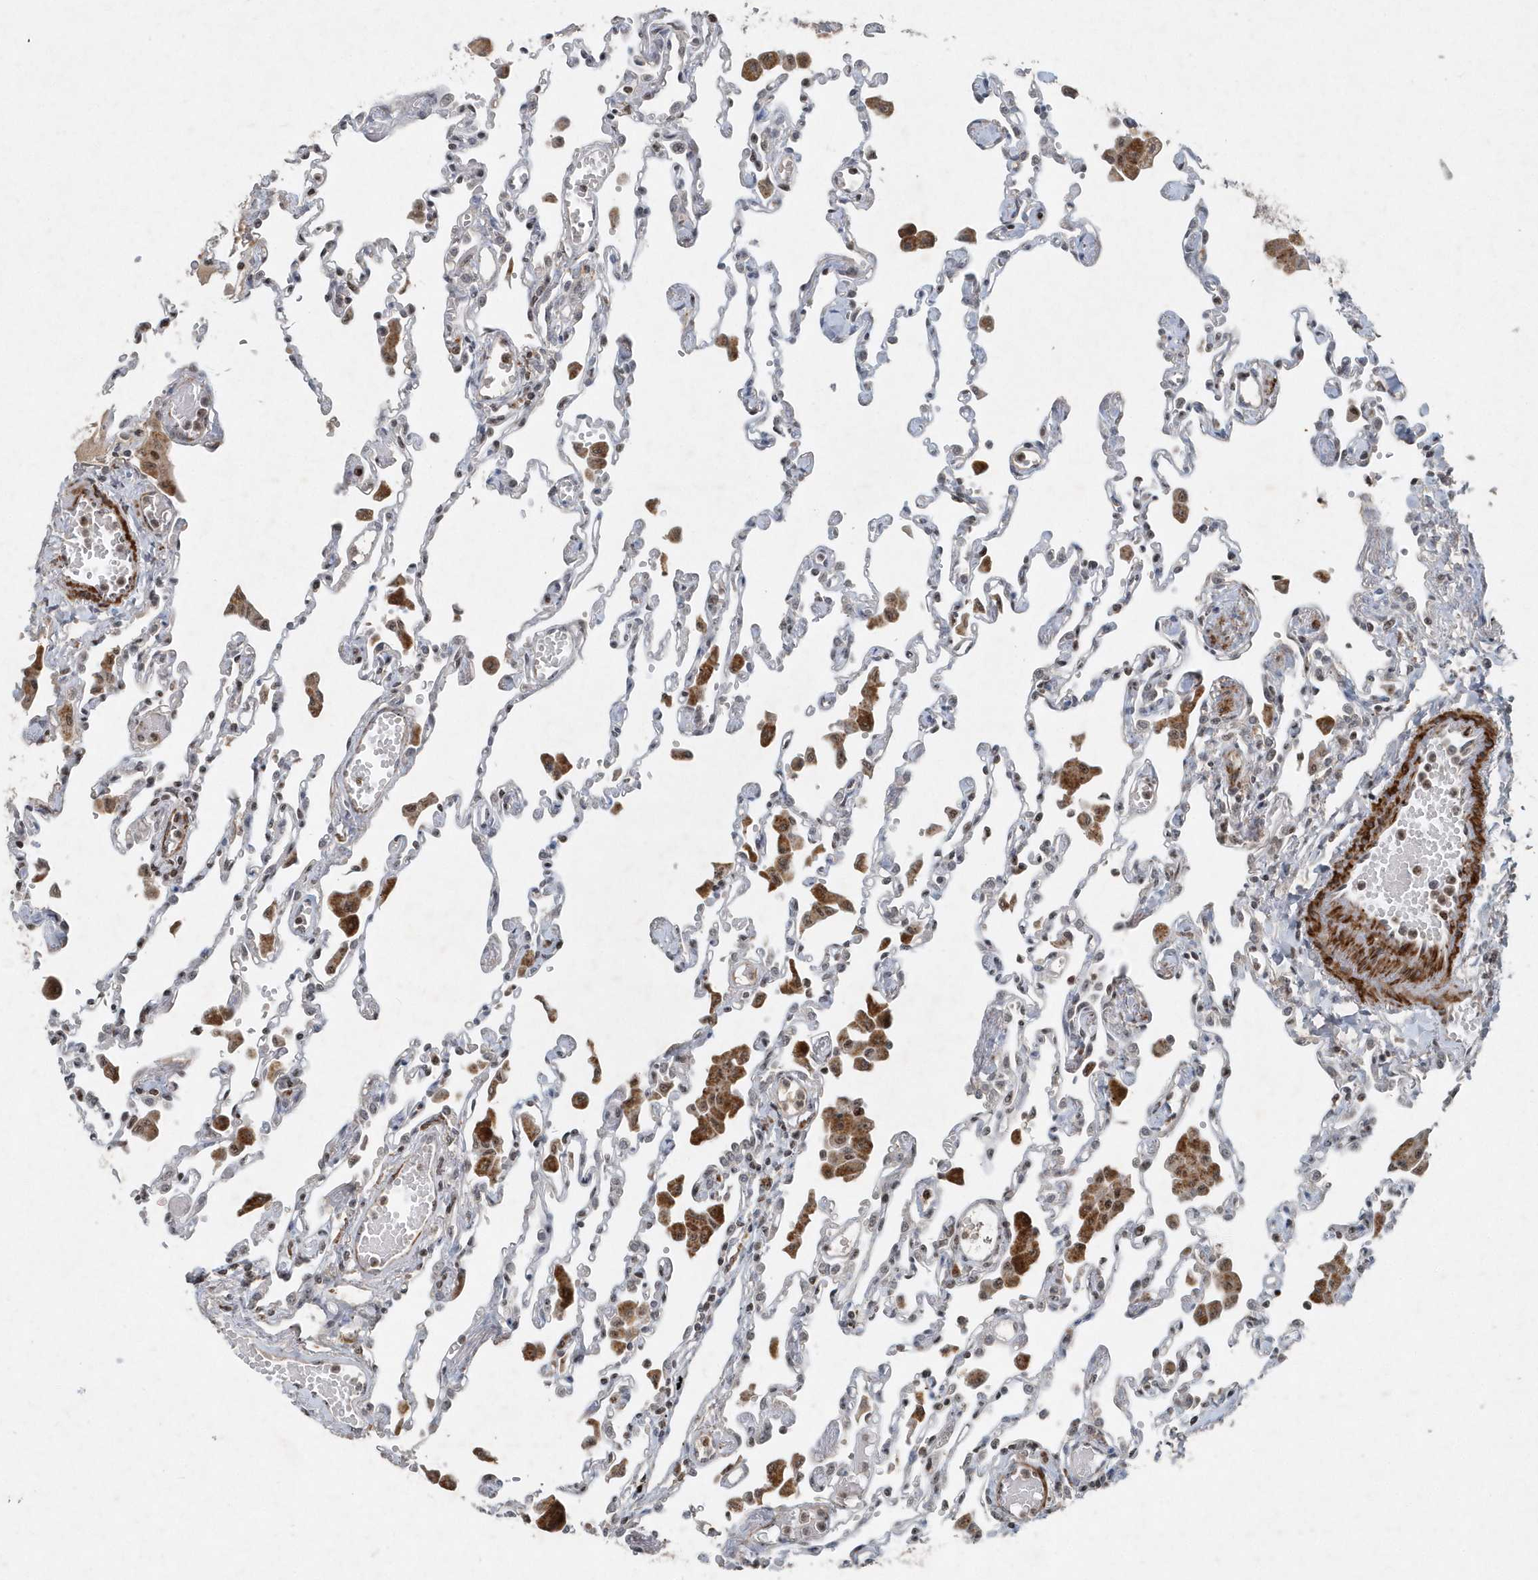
{"staining": {"intensity": "negative", "quantity": "none", "location": "none"}, "tissue": "lung", "cell_type": "Alveolar cells", "image_type": "normal", "snomed": [{"axis": "morphology", "description": "Normal tissue, NOS"}, {"axis": "topography", "description": "Bronchus"}, {"axis": "topography", "description": "Lung"}], "caption": "Lung stained for a protein using immunohistochemistry (IHC) displays no positivity alveolar cells.", "gene": "QTRT2", "patient": {"sex": "female", "age": 49}}